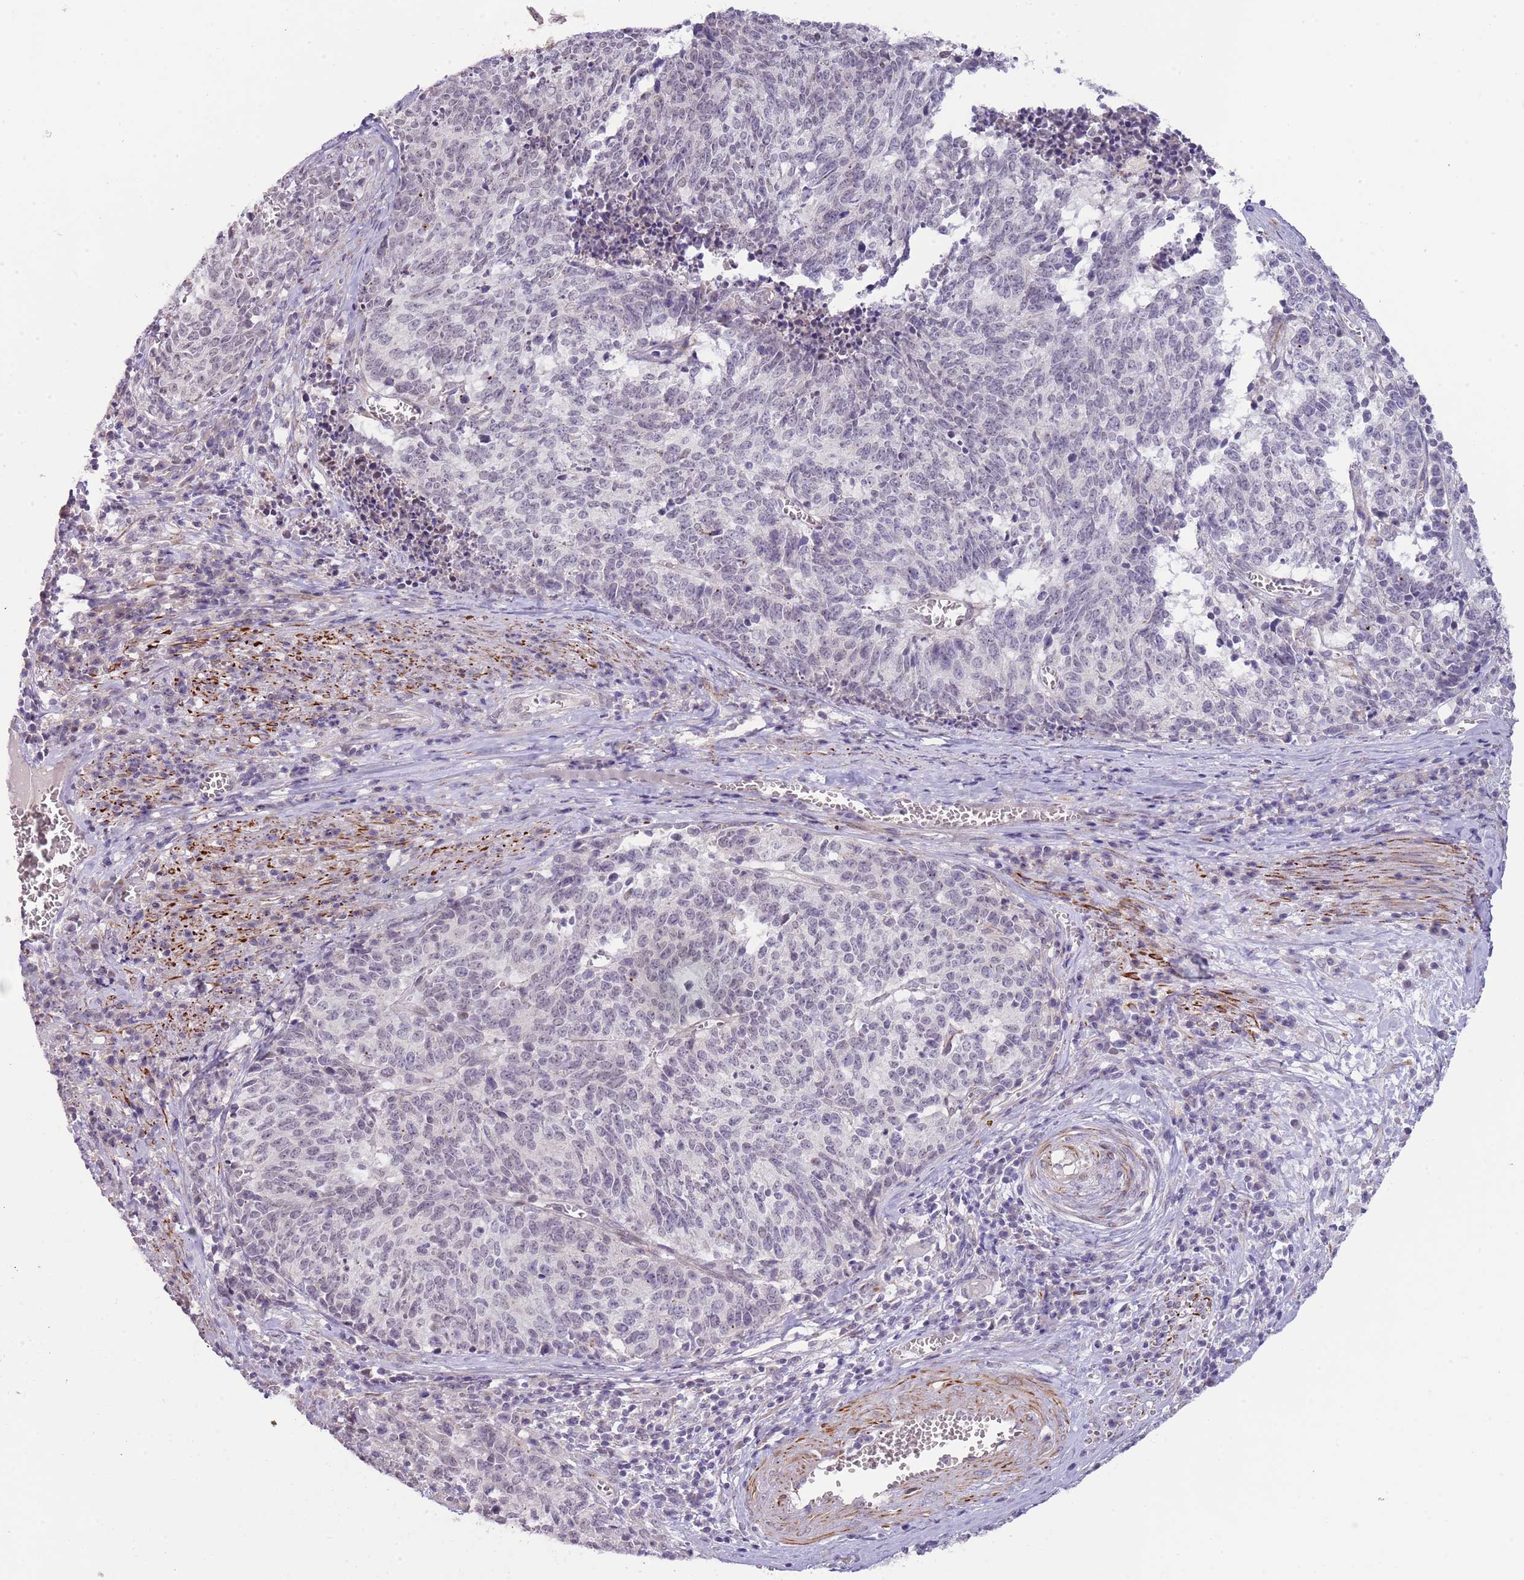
{"staining": {"intensity": "negative", "quantity": "none", "location": "none"}, "tissue": "cervical cancer", "cell_type": "Tumor cells", "image_type": "cancer", "snomed": [{"axis": "morphology", "description": "Squamous cell carcinoma, NOS"}, {"axis": "topography", "description": "Cervix"}], "caption": "A micrograph of cervical squamous cell carcinoma stained for a protein exhibits no brown staining in tumor cells. Nuclei are stained in blue.", "gene": "NBPF3", "patient": {"sex": "female", "age": 29}}